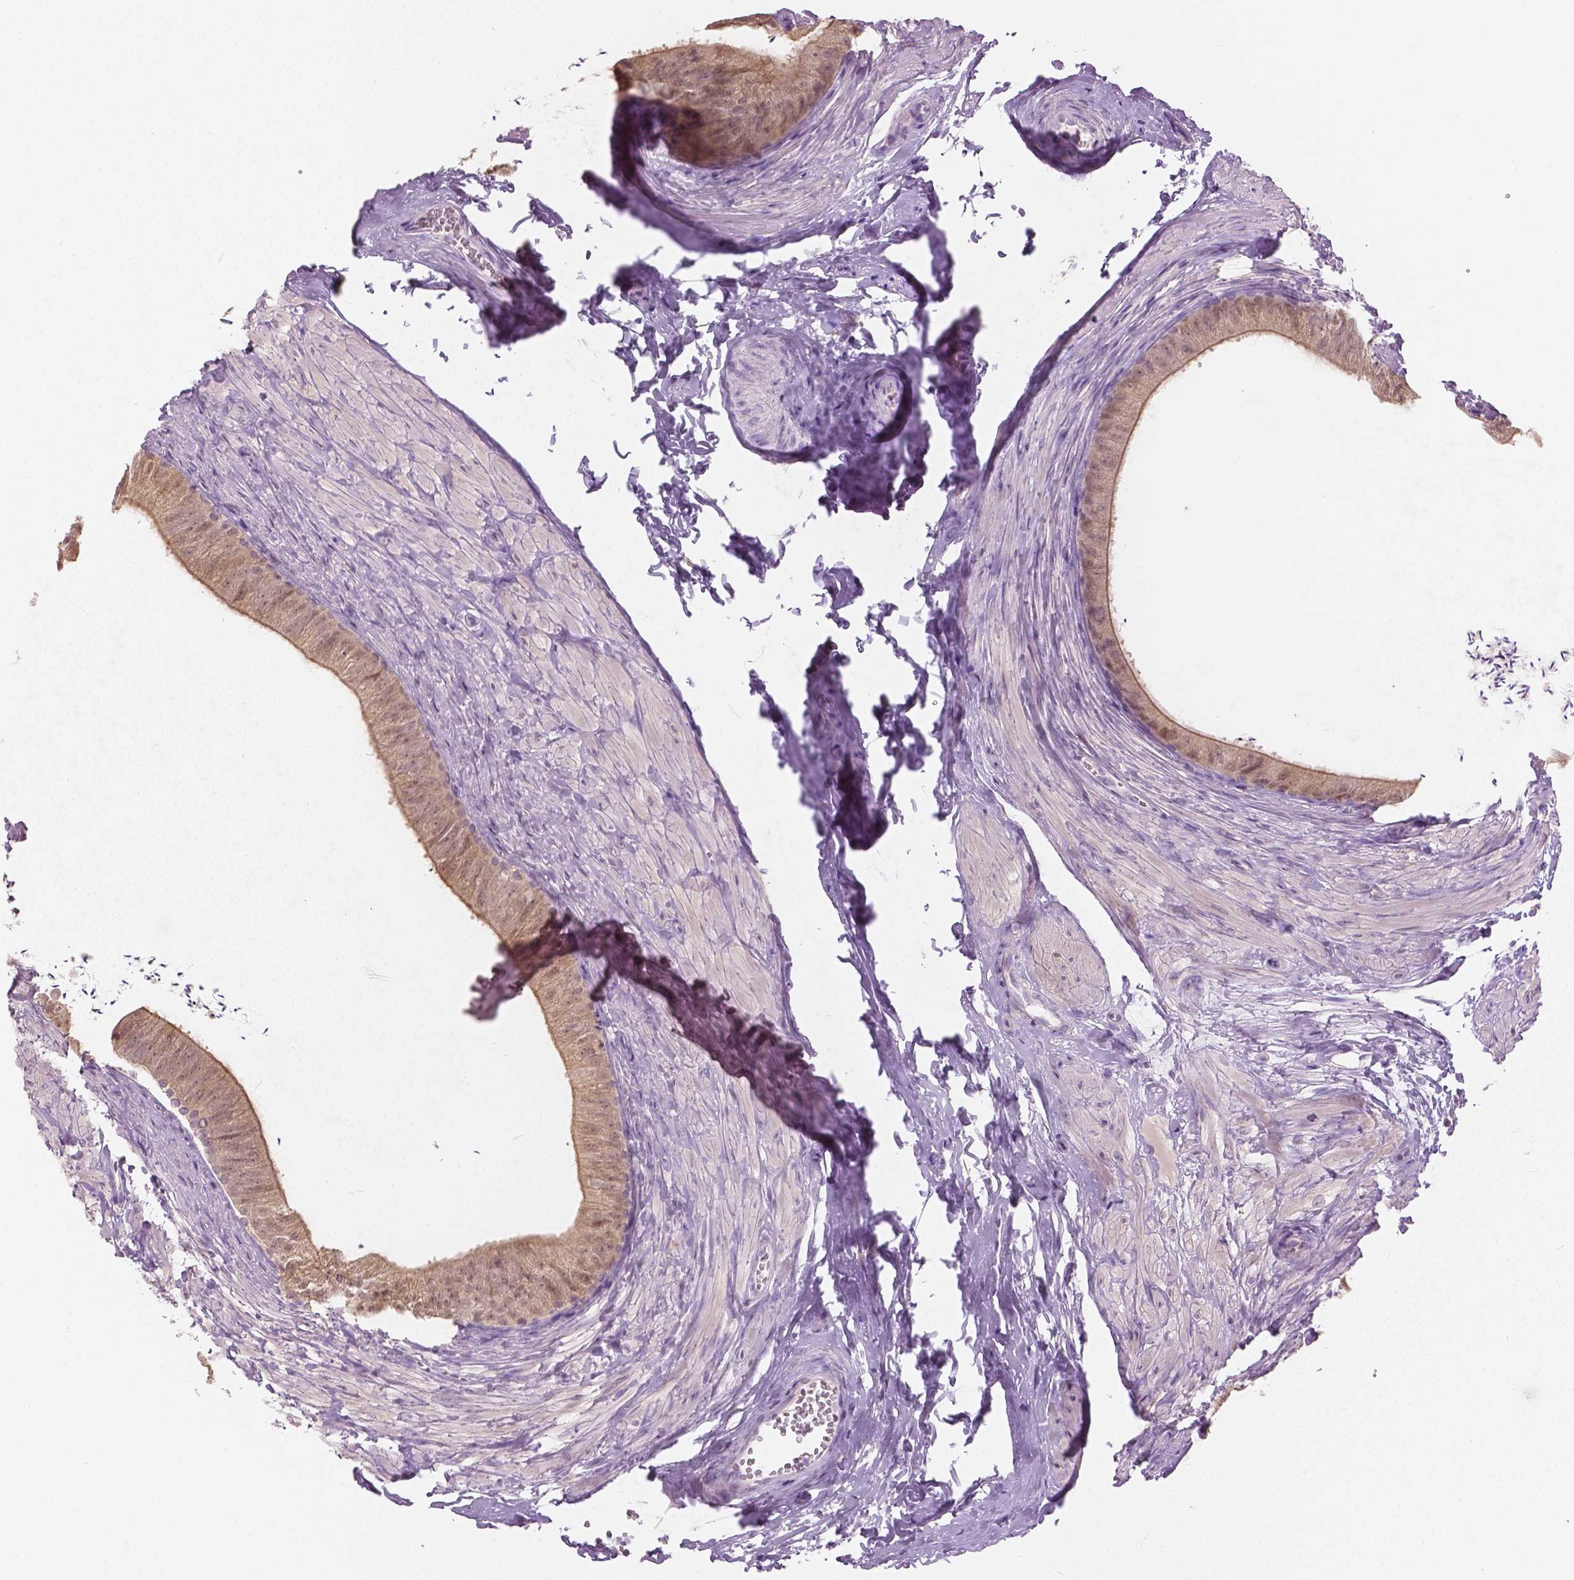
{"staining": {"intensity": "moderate", "quantity": "25%-75%", "location": "cytoplasmic/membranous,nuclear"}, "tissue": "epididymis", "cell_type": "Glandular cells", "image_type": "normal", "snomed": [{"axis": "morphology", "description": "Normal tissue, NOS"}, {"axis": "topography", "description": "Epididymis, spermatic cord, NOS"}, {"axis": "topography", "description": "Epididymis"}, {"axis": "topography", "description": "Peripheral nerve tissue"}], "caption": "Unremarkable epididymis was stained to show a protein in brown. There is medium levels of moderate cytoplasmic/membranous,nuclear positivity in about 25%-75% of glandular cells. (DAB IHC, brown staining for protein, blue staining for nuclei).", "gene": "GALM", "patient": {"sex": "male", "age": 29}}